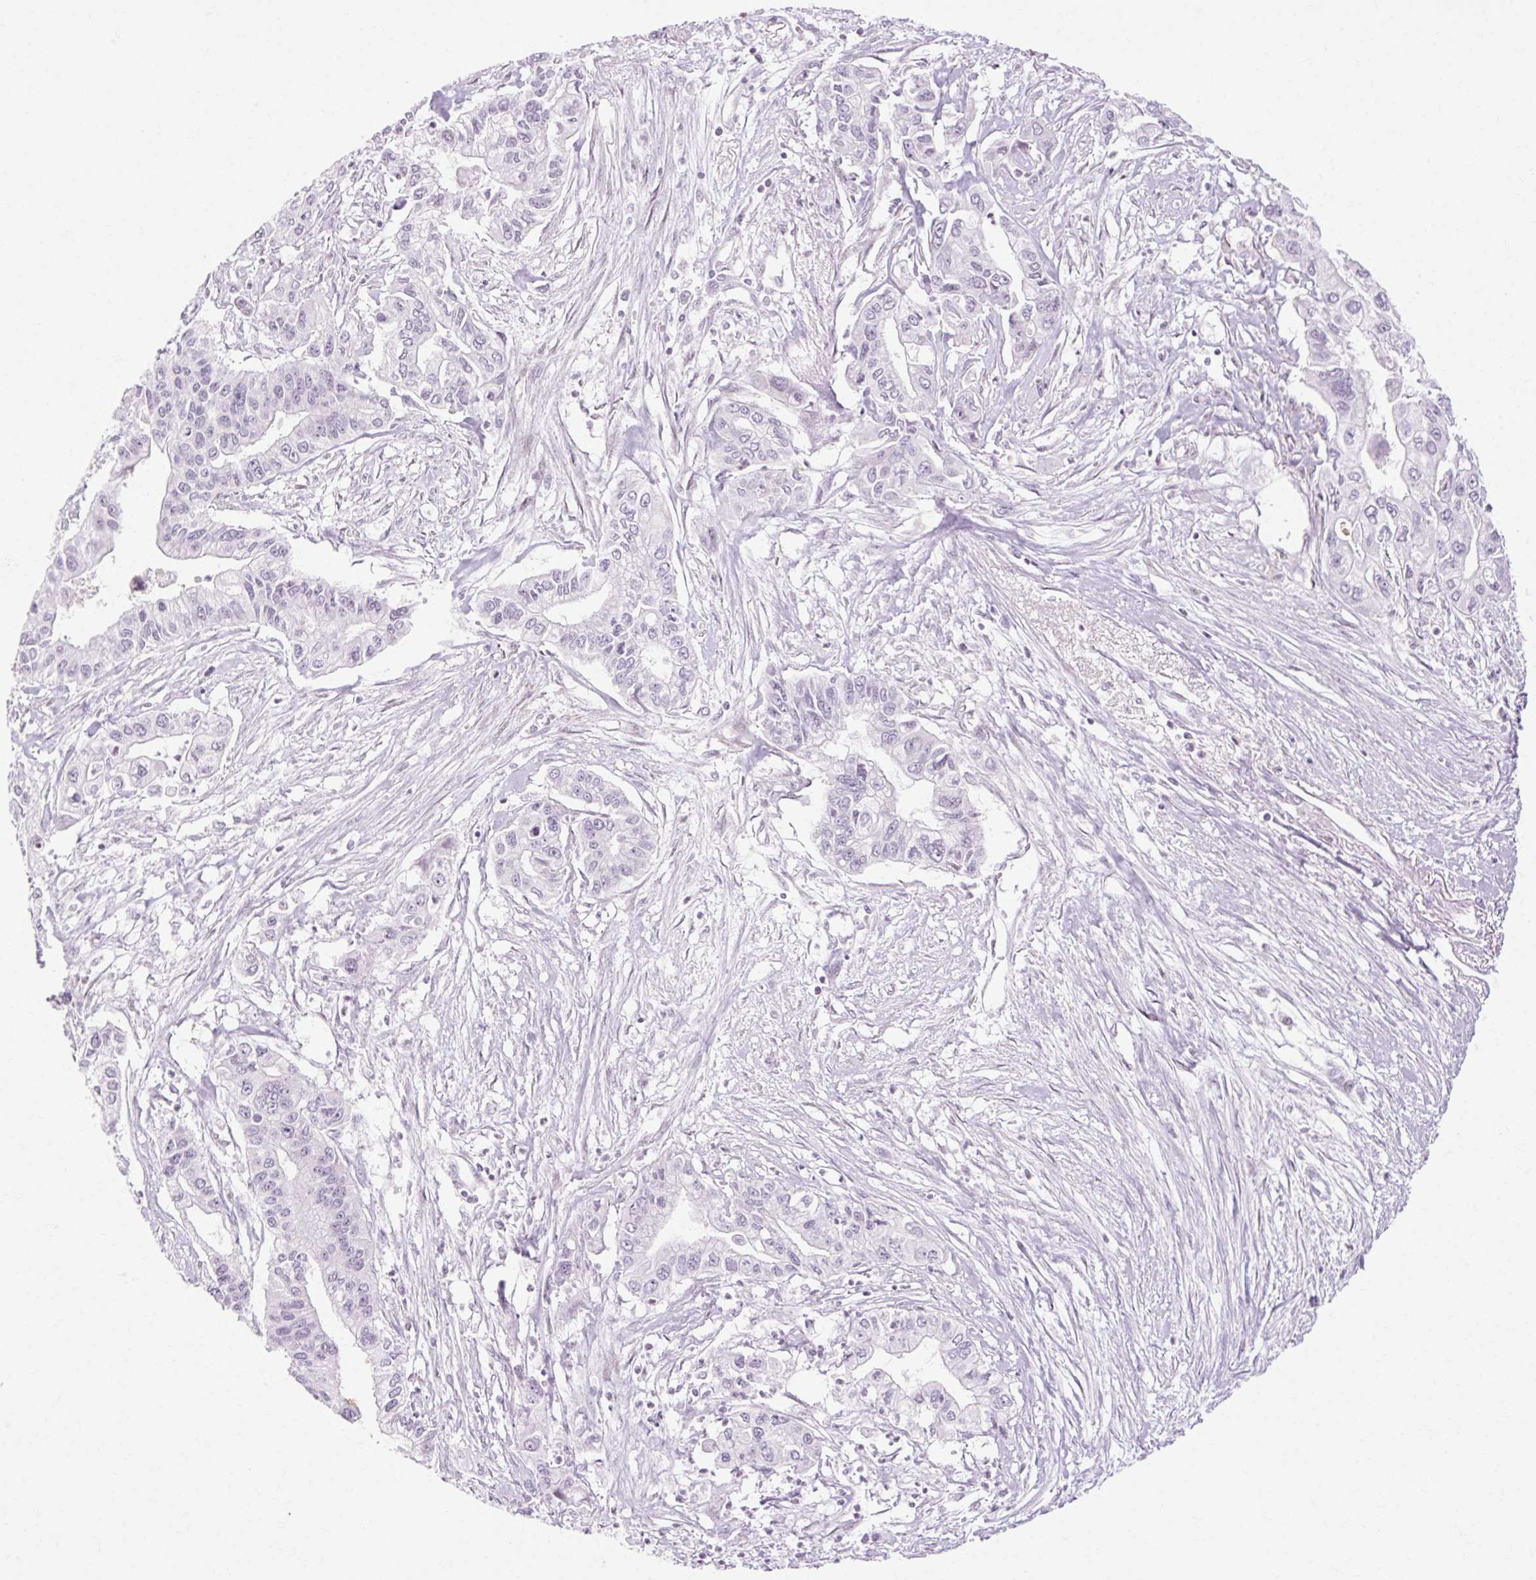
{"staining": {"intensity": "negative", "quantity": "none", "location": "none"}, "tissue": "pancreatic cancer", "cell_type": "Tumor cells", "image_type": "cancer", "snomed": [{"axis": "morphology", "description": "Adenocarcinoma, NOS"}, {"axis": "topography", "description": "Pancreas"}], "caption": "Immunohistochemistry histopathology image of neoplastic tissue: pancreatic cancer stained with DAB (3,3'-diaminobenzidine) shows no significant protein staining in tumor cells.", "gene": "C3orf49", "patient": {"sex": "male", "age": 62}}